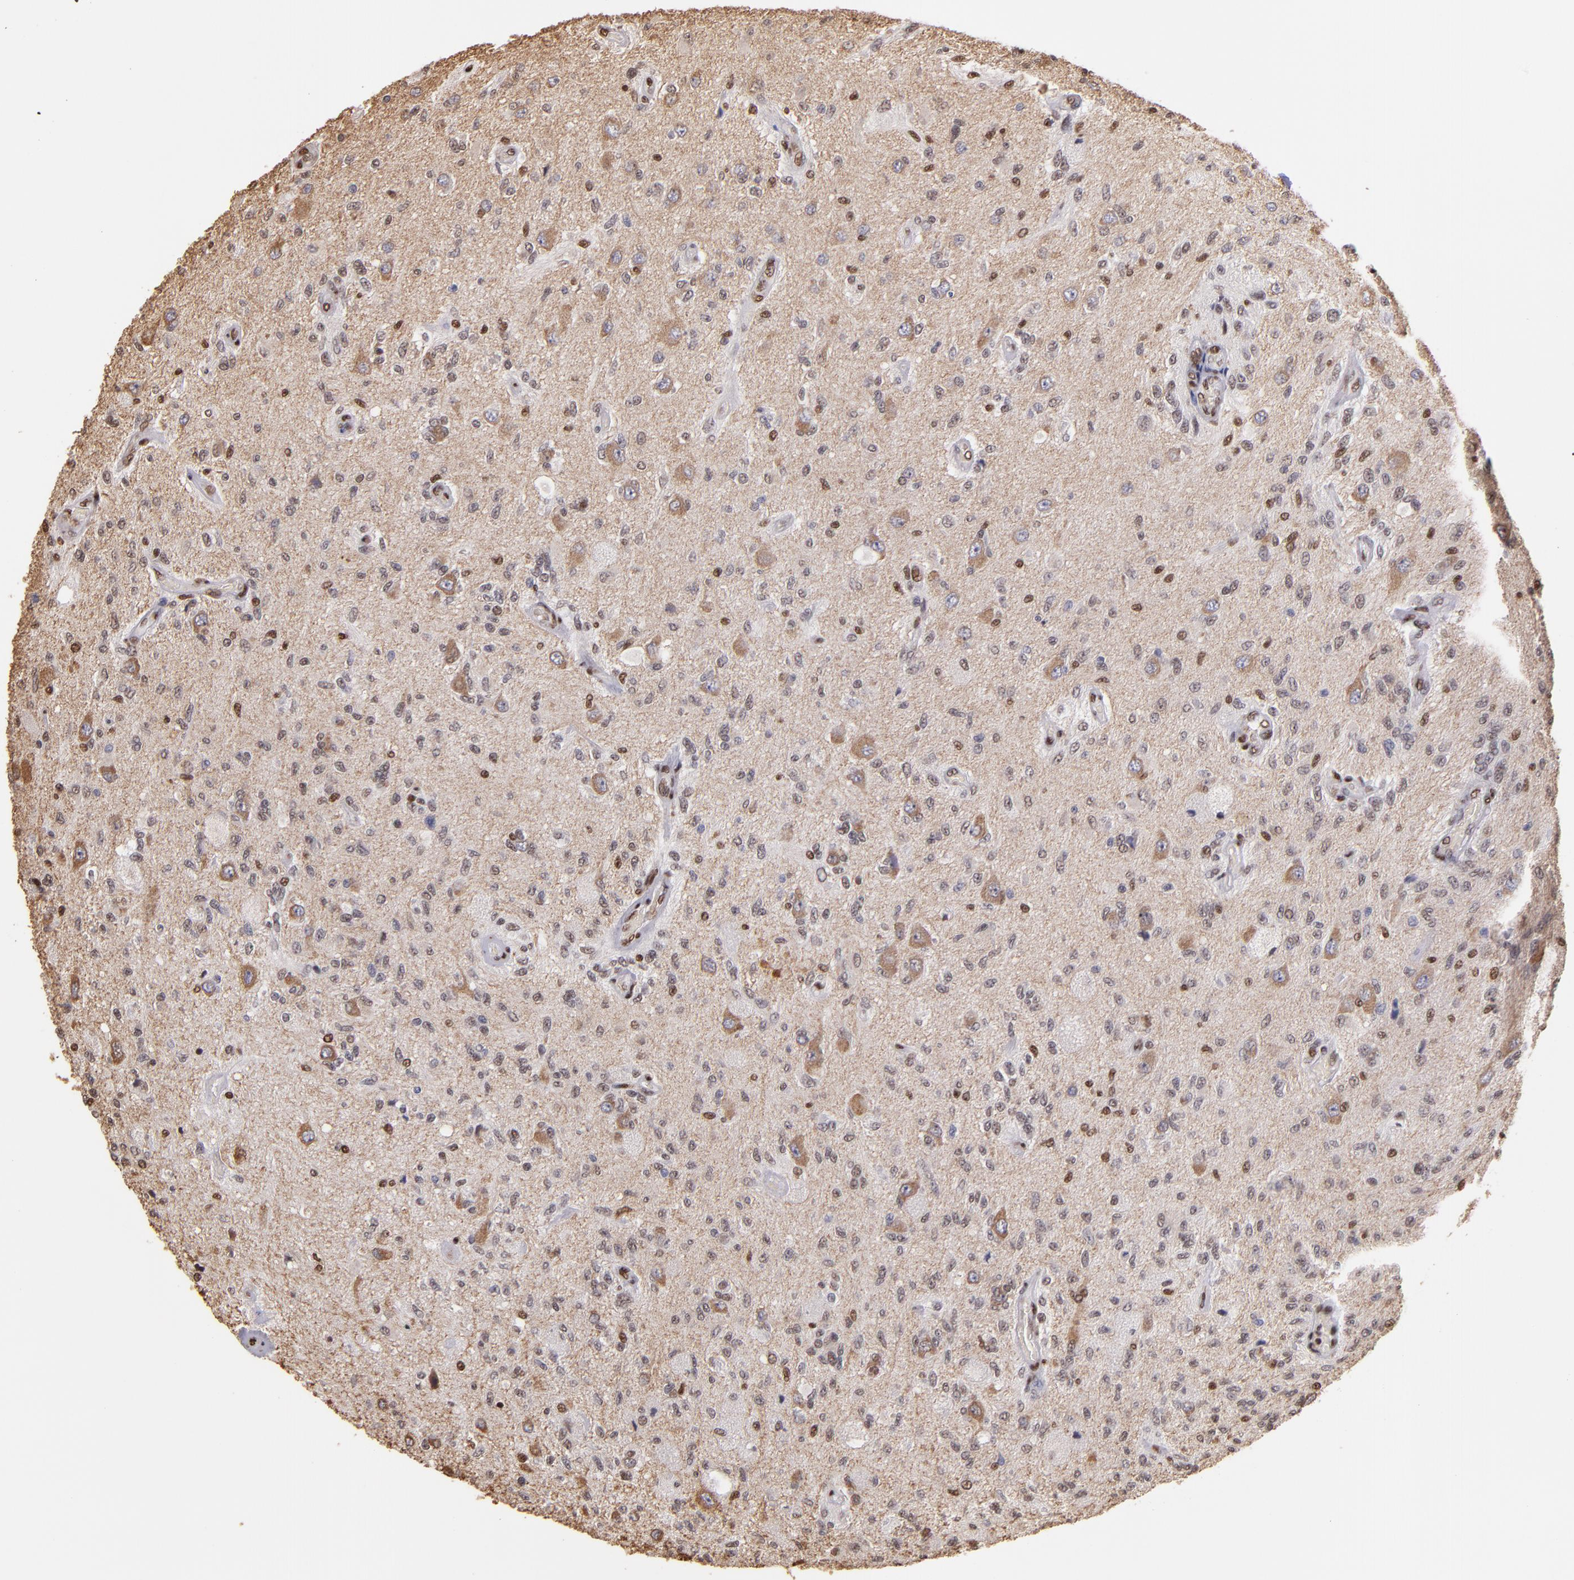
{"staining": {"intensity": "weak", "quantity": ">75%", "location": "nuclear"}, "tissue": "glioma", "cell_type": "Tumor cells", "image_type": "cancer", "snomed": [{"axis": "morphology", "description": "Normal tissue, NOS"}, {"axis": "morphology", "description": "Glioma, malignant, High grade"}, {"axis": "topography", "description": "Cerebral cortex"}], "caption": "DAB immunohistochemical staining of human glioma shows weak nuclear protein staining in approximately >75% of tumor cells.", "gene": "SP1", "patient": {"sex": "male", "age": 77}}